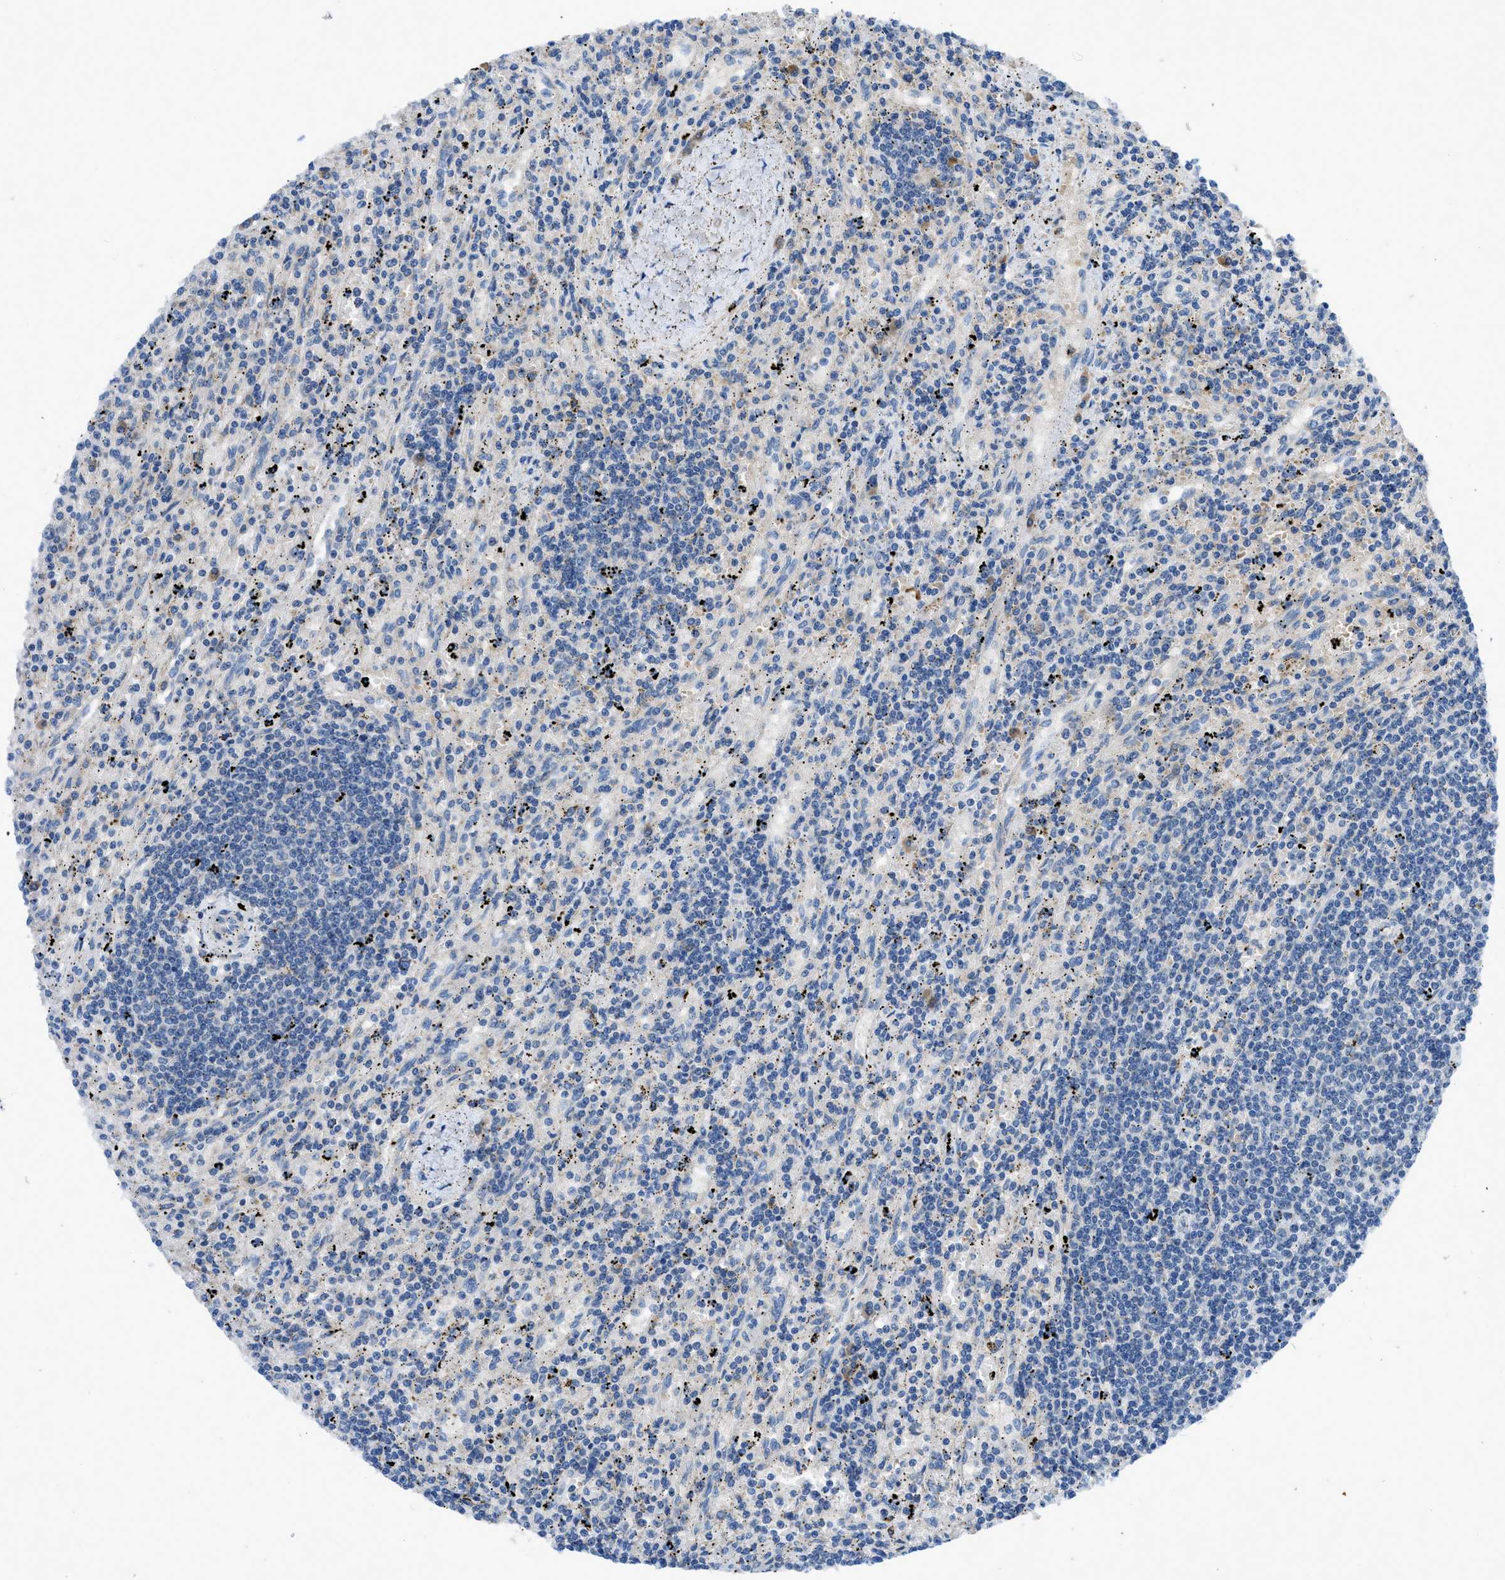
{"staining": {"intensity": "negative", "quantity": "none", "location": "none"}, "tissue": "lymphoma", "cell_type": "Tumor cells", "image_type": "cancer", "snomed": [{"axis": "morphology", "description": "Malignant lymphoma, non-Hodgkin's type, Low grade"}, {"axis": "topography", "description": "Spleen"}], "caption": "Immunohistochemical staining of human lymphoma exhibits no significant expression in tumor cells.", "gene": "TMEM248", "patient": {"sex": "male", "age": 76}}